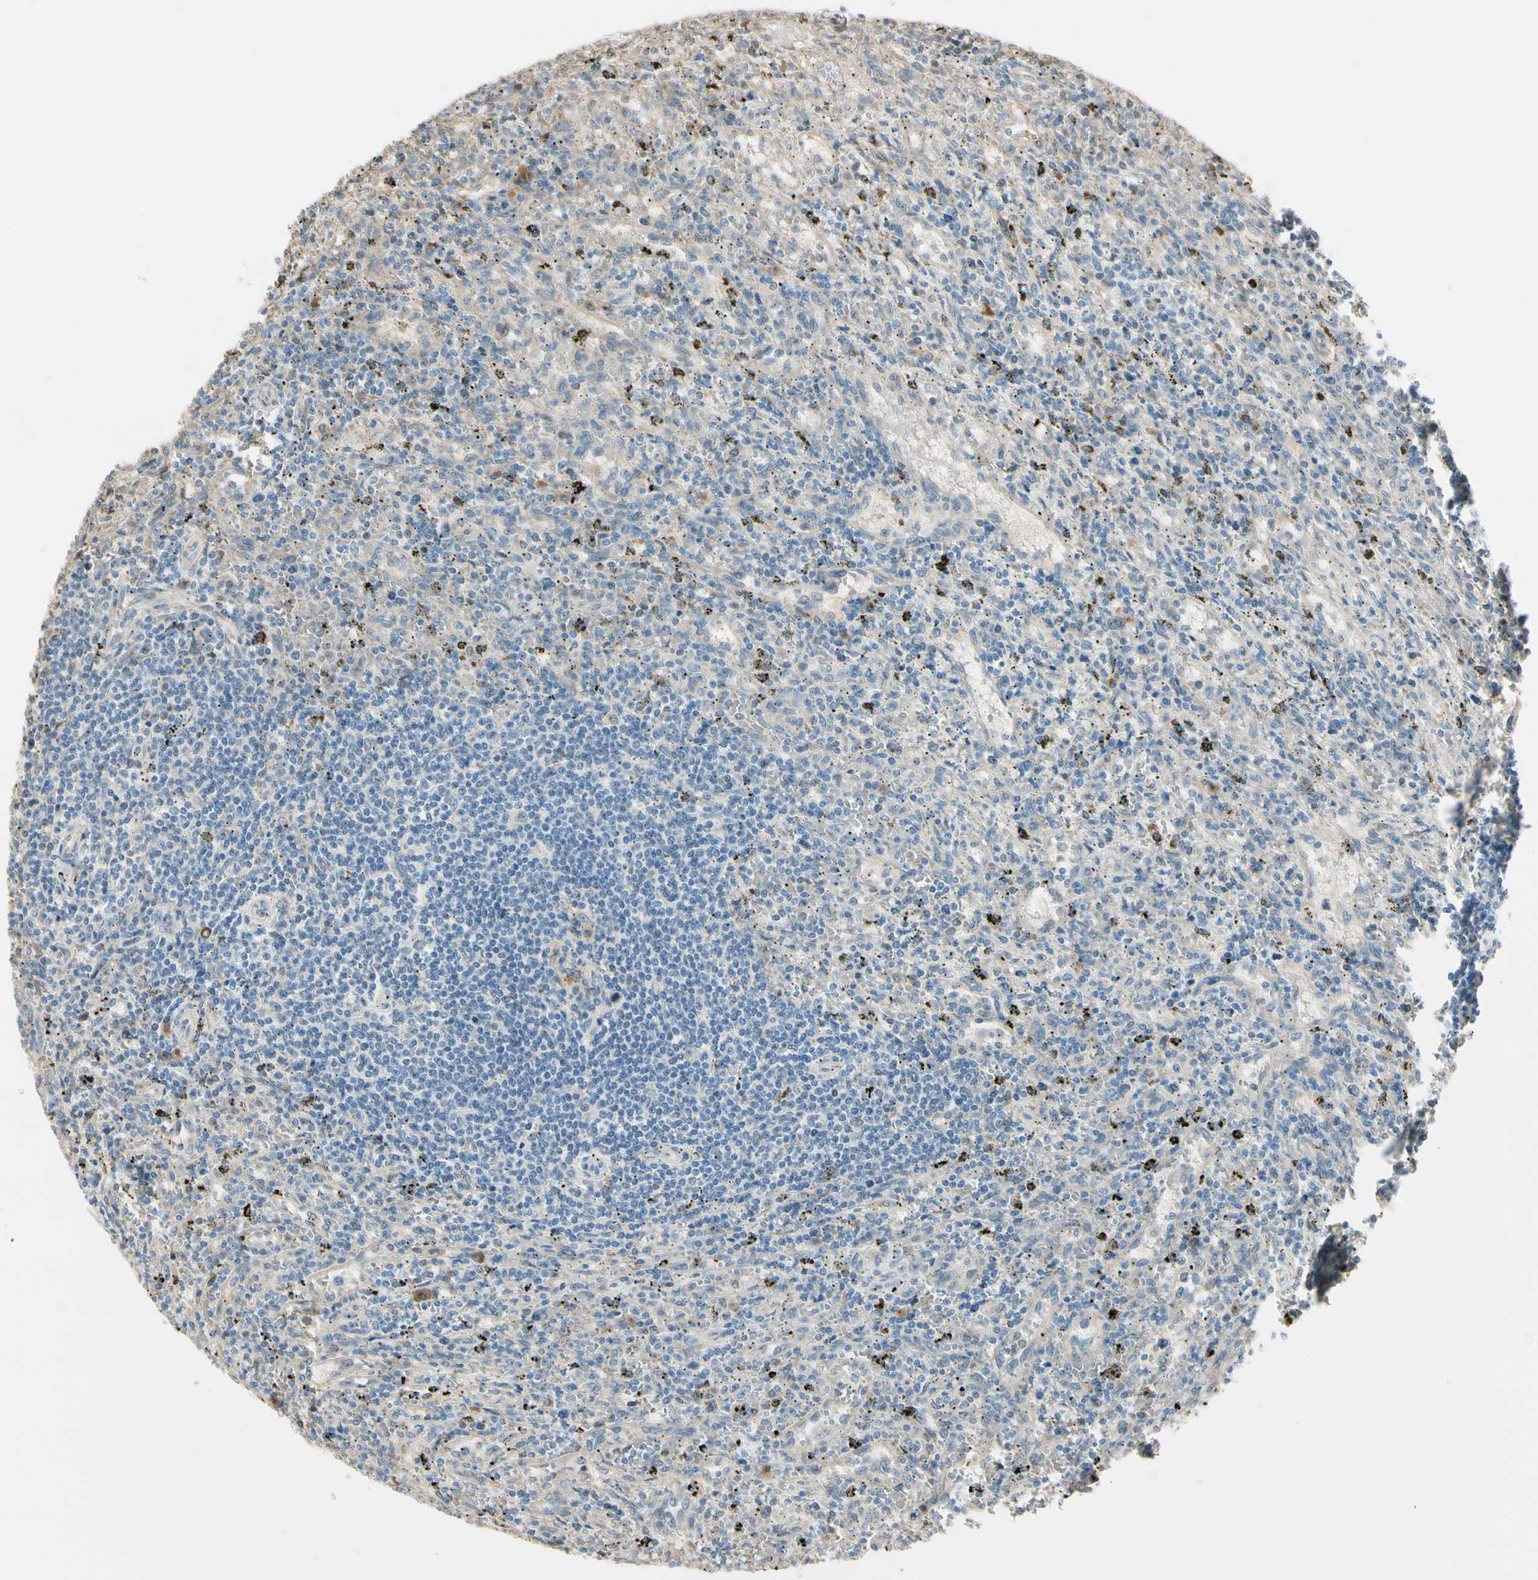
{"staining": {"intensity": "negative", "quantity": "none", "location": "none"}, "tissue": "lymphoma", "cell_type": "Tumor cells", "image_type": "cancer", "snomed": [{"axis": "morphology", "description": "Malignant lymphoma, non-Hodgkin's type, Low grade"}, {"axis": "topography", "description": "Spleen"}], "caption": "IHC histopathology image of human lymphoma stained for a protein (brown), which shows no positivity in tumor cells.", "gene": "NUCB2", "patient": {"sex": "male", "age": 76}}